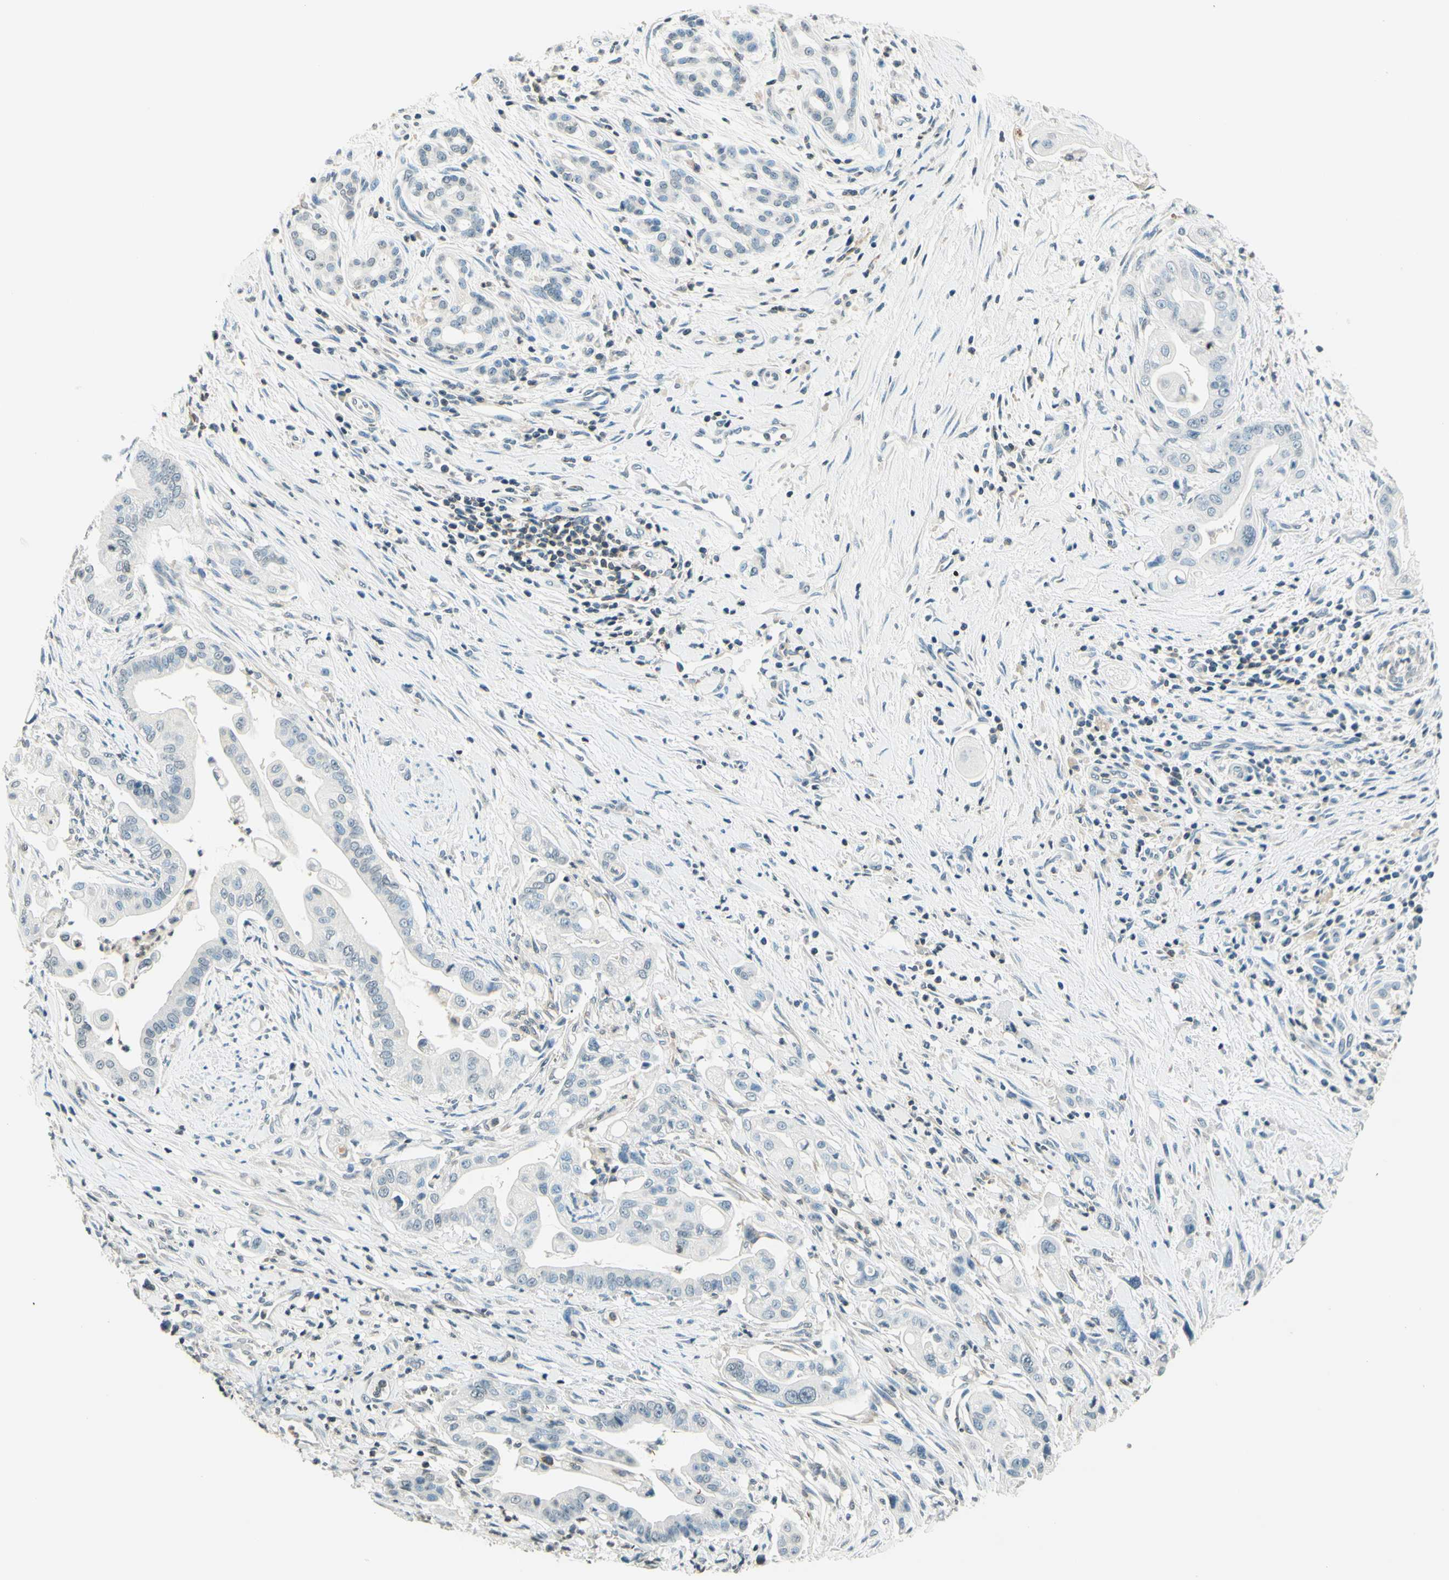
{"staining": {"intensity": "negative", "quantity": "none", "location": "none"}, "tissue": "pancreatic cancer", "cell_type": "Tumor cells", "image_type": "cancer", "snomed": [{"axis": "morphology", "description": "Adenocarcinoma, NOS"}, {"axis": "topography", "description": "Pancreas"}], "caption": "Pancreatic cancer (adenocarcinoma) was stained to show a protein in brown. There is no significant expression in tumor cells.", "gene": "WIPF1", "patient": {"sex": "female", "age": 75}}